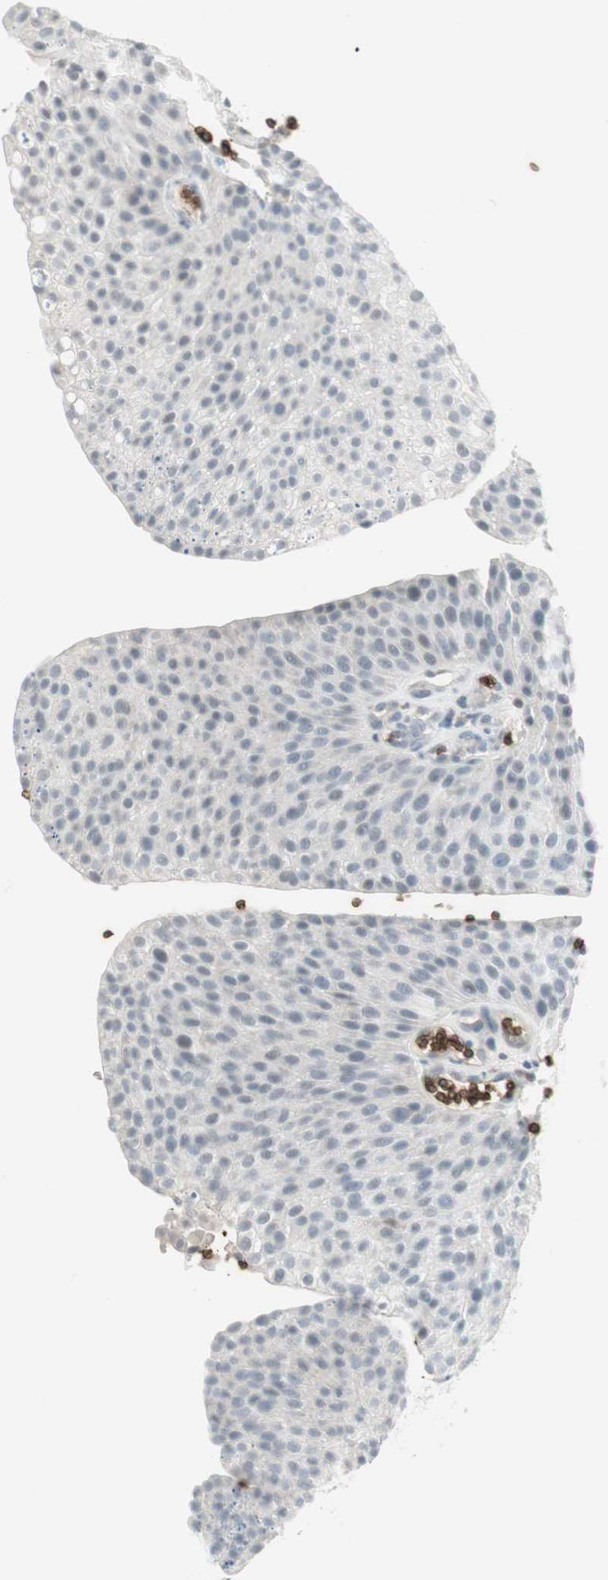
{"staining": {"intensity": "negative", "quantity": "none", "location": "none"}, "tissue": "urothelial cancer", "cell_type": "Tumor cells", "image_type": "cancer", "snomed": [{"axis": "morphology", "description": "Urothelial carcinoma, Low grade"}, {"axis": "topography", "description": "Smooth muscle"}, {"axis": "topography", "description": "Urinary bladder"}], "caption": "Tumor cells show no significant expression in low-grade urothelial carcinoma. (IHC, brightfield microscopy, high magnification).", "gene": "MAP4K1", "patient": {"sex": "male", "age": 60}}